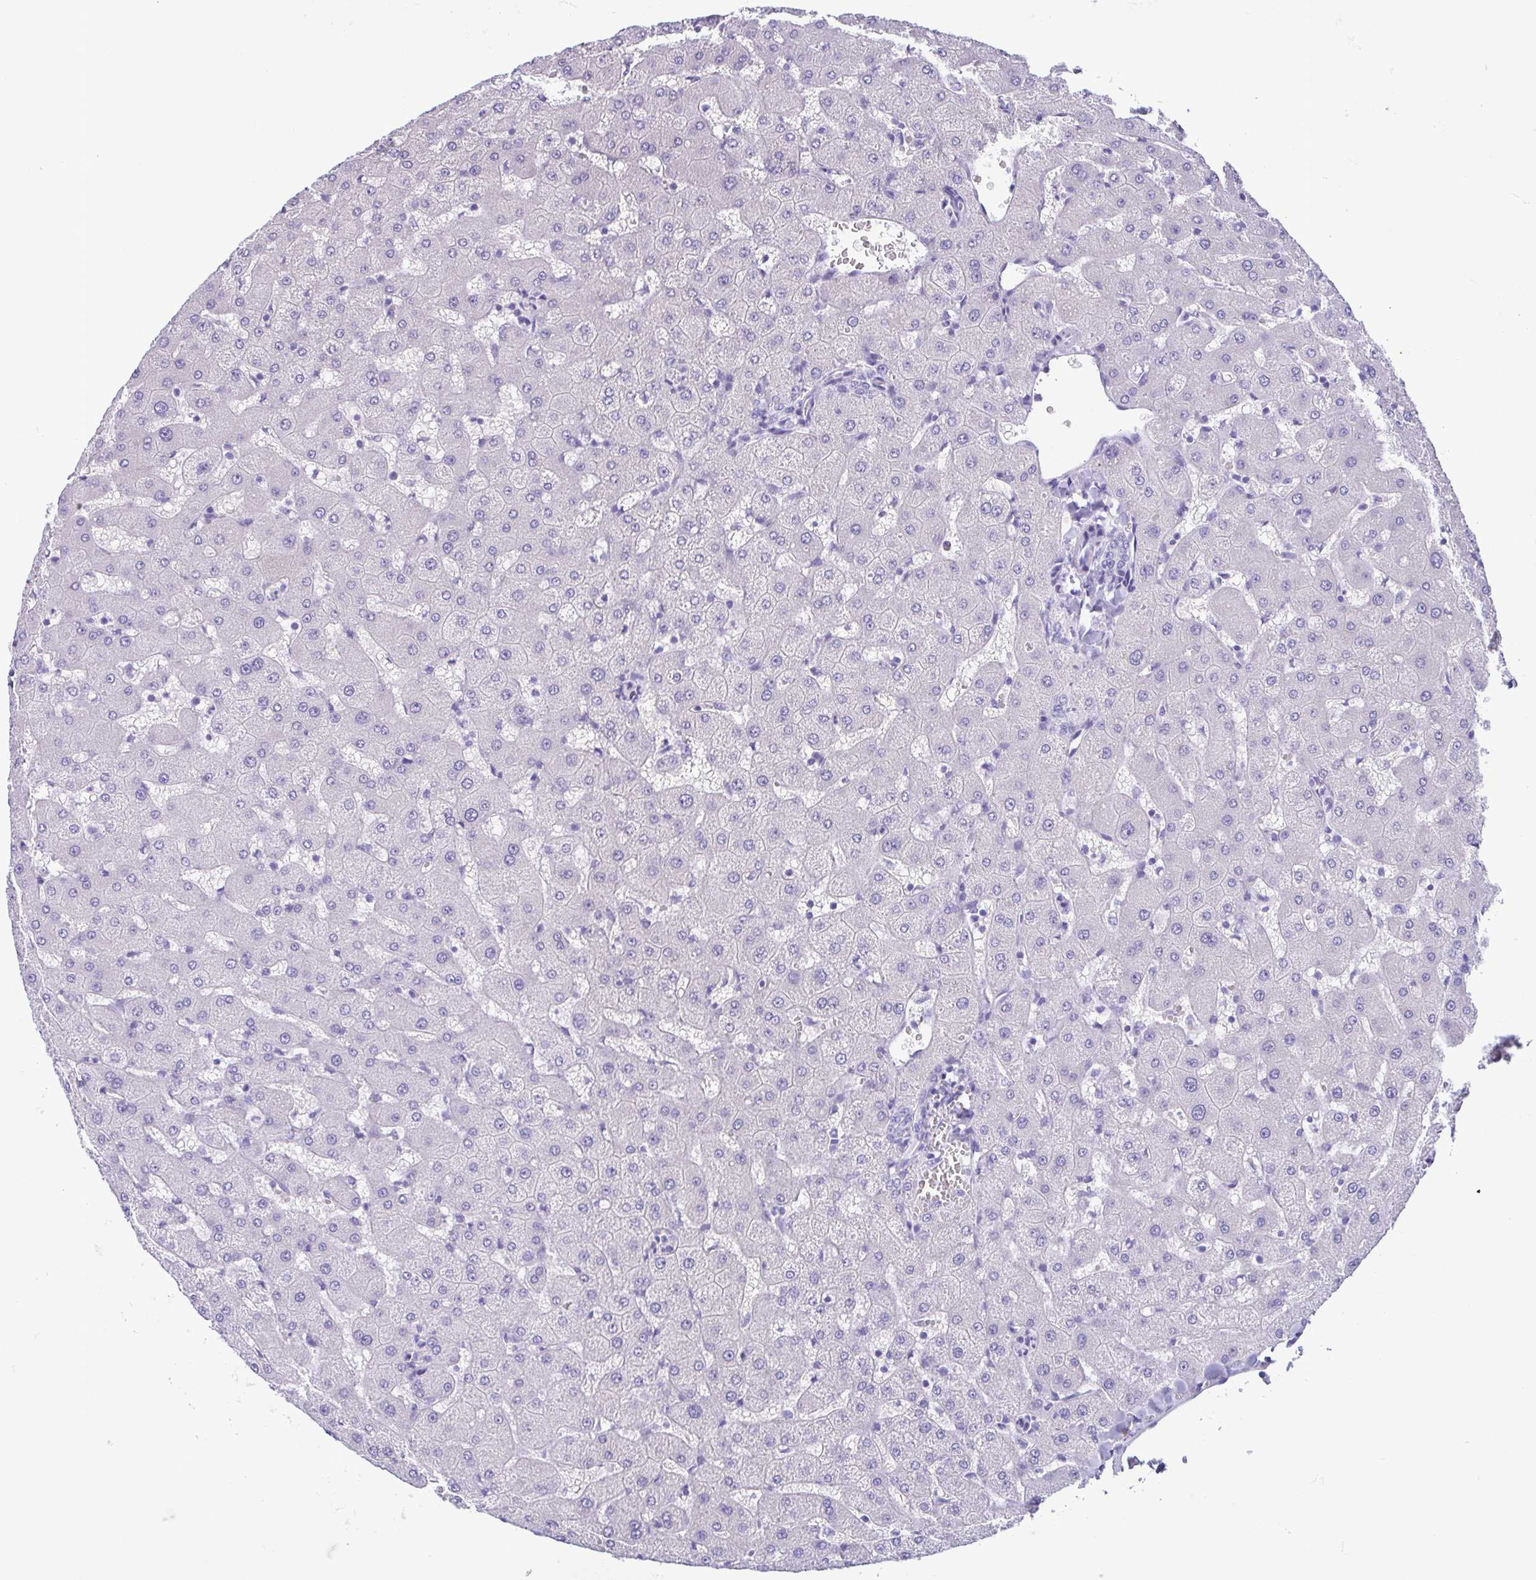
{"staining": {"intensity": "negative", "quantity": "none", "location": "none"}, "tissue": "liver", "cell_type": "Cholangiocytes", "image_type": "normal", "snomed": [{"axis": "morphology", "description": "Normal tissue, NOS"}, {"axis": "topography", "description": "Liver"}], "caption": "A micrograph of liver stained for a protein displays no brown staining in cholangiocytes.", "gene": "TSPY10", "patient": {"sex": "female", "age": 63}}